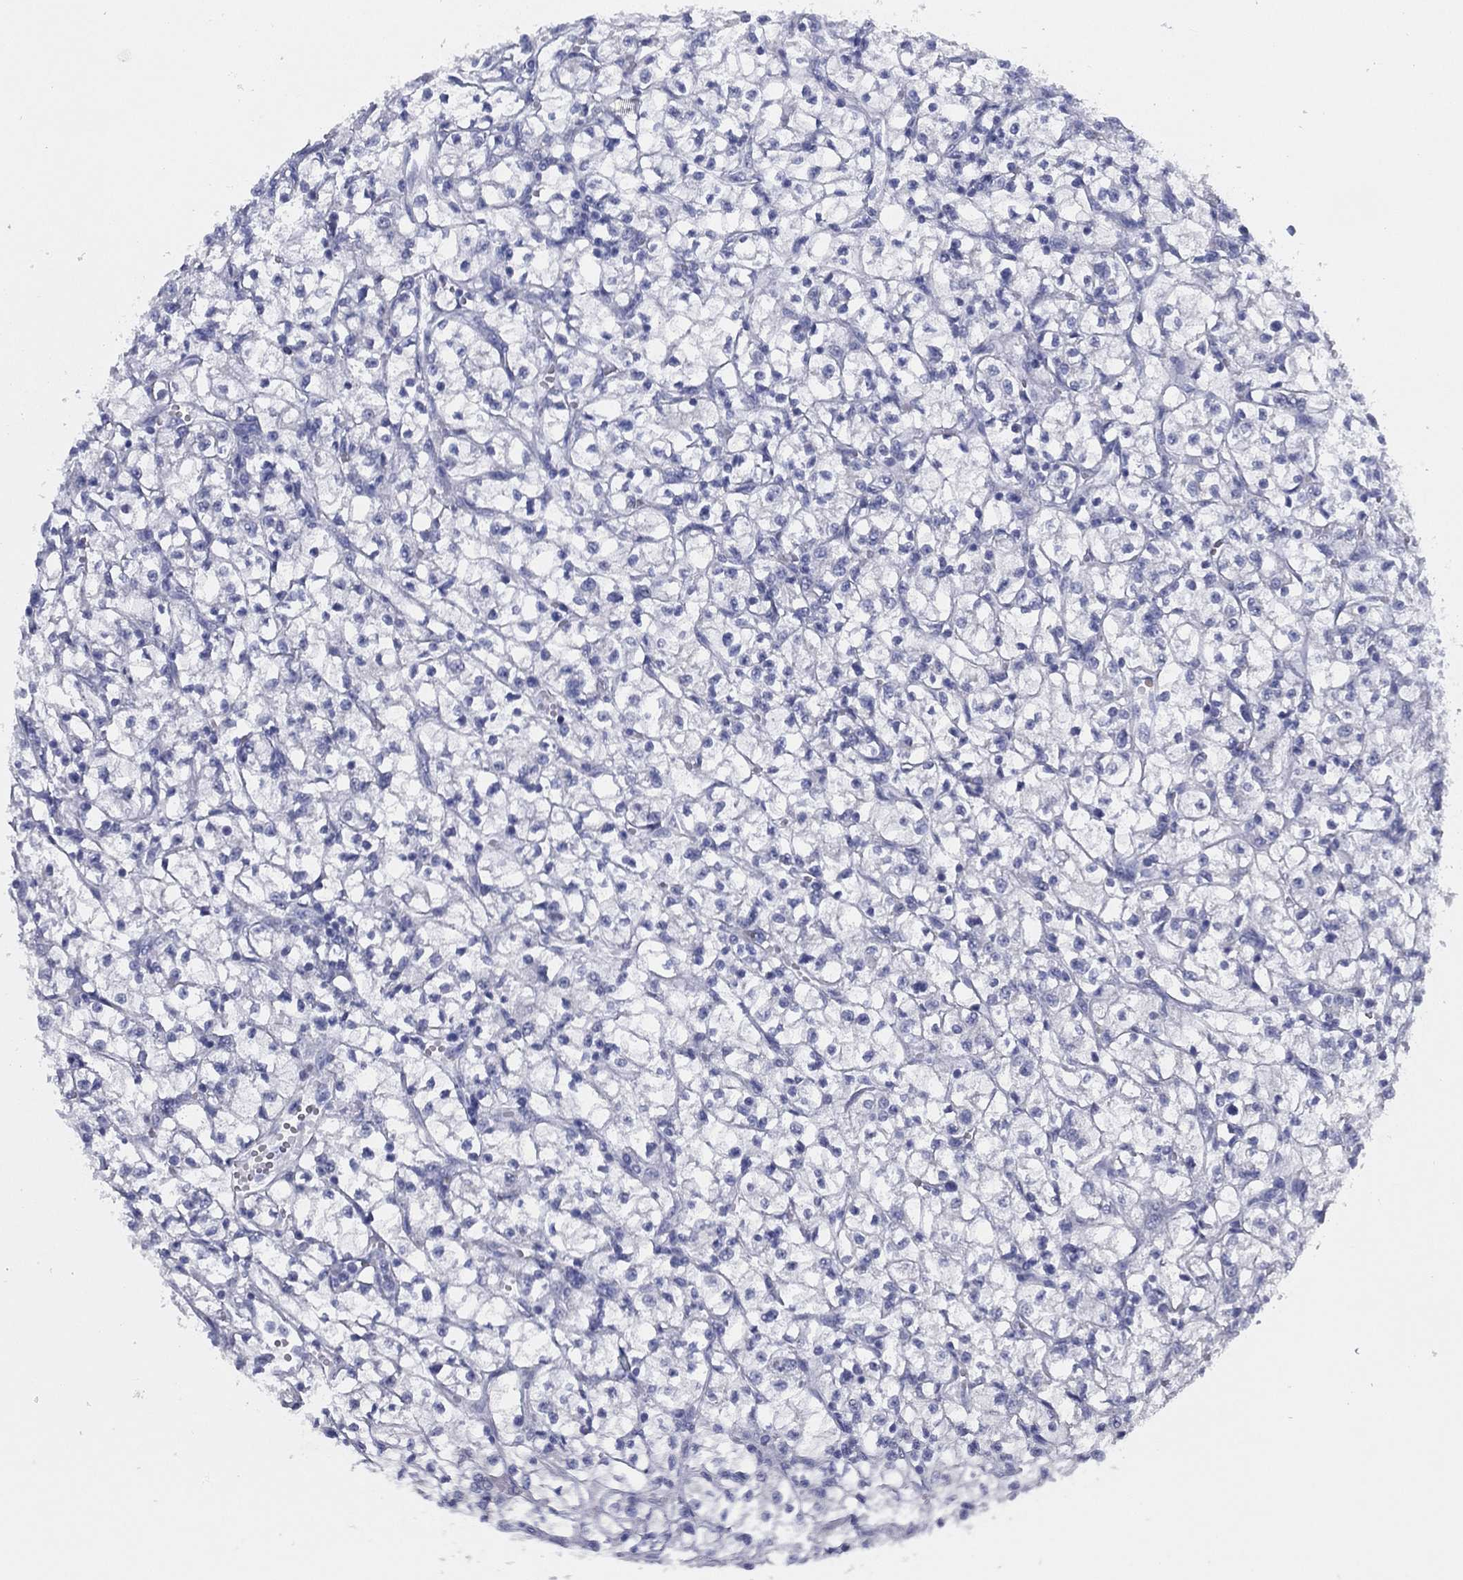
{"staining": {"intensity": "negative", "quantity": "none", "location": "none"}, "tissue": "renal cancer", "cell_type": "Tumor cells", "image_type": "cancer", "snomed": [{"axis": "morphology", "description": "Adenocarcinoma, NOS"}, {"axis": "topography", "description": "Kidney"}], "caption": "This image is of adenocarcinoma (renal) stained with immunohistochemistry to label a protein in brown with the nuclei are counter-stained blue. There is no staining in tumor cells.", "gene": "TMEM252", "patient": {"sex": "female", "age": 64}}